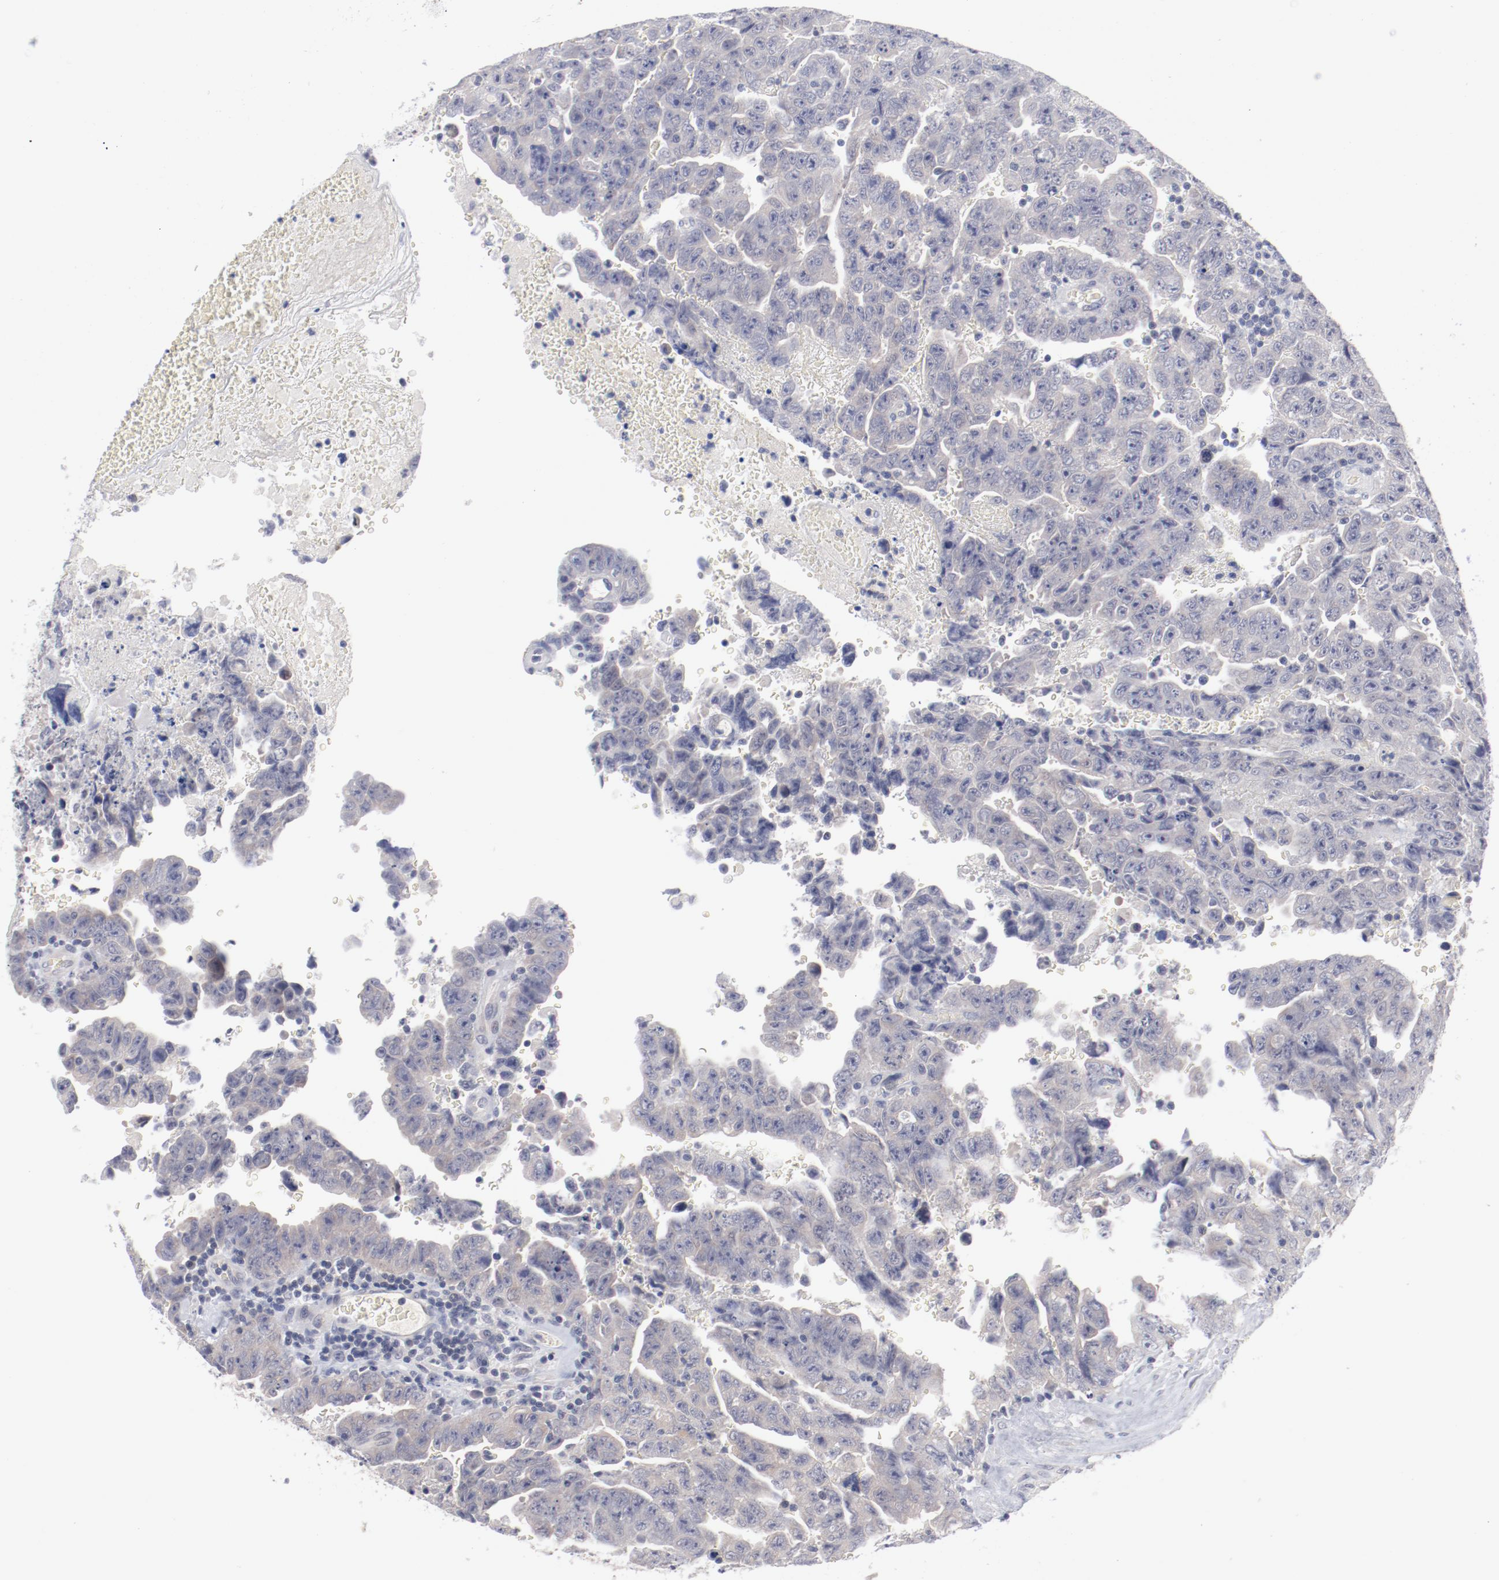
{"staining": {"intensity": "weak", "quantity": "25%-75%", "location": "cytoplasmic/membranous"}, "tissue": "testis cancer", "cell_type": "Tumor cells", "image_type": "cancer", "snomed": [{"axis": "morphology", "description": "Carcinoma, Embryonal, NOS"}, {"axis": "topography", "description": "Testis"}], "caption": "Immunohistochemical staining of human embryonal carcinoma (testis) displays weak cytoplasmic/membranous protein positivity in approximately 25%-75% of tumor cells.", "gene": "SH3BGR", "patient": {"sex": "male", "age": 28}}